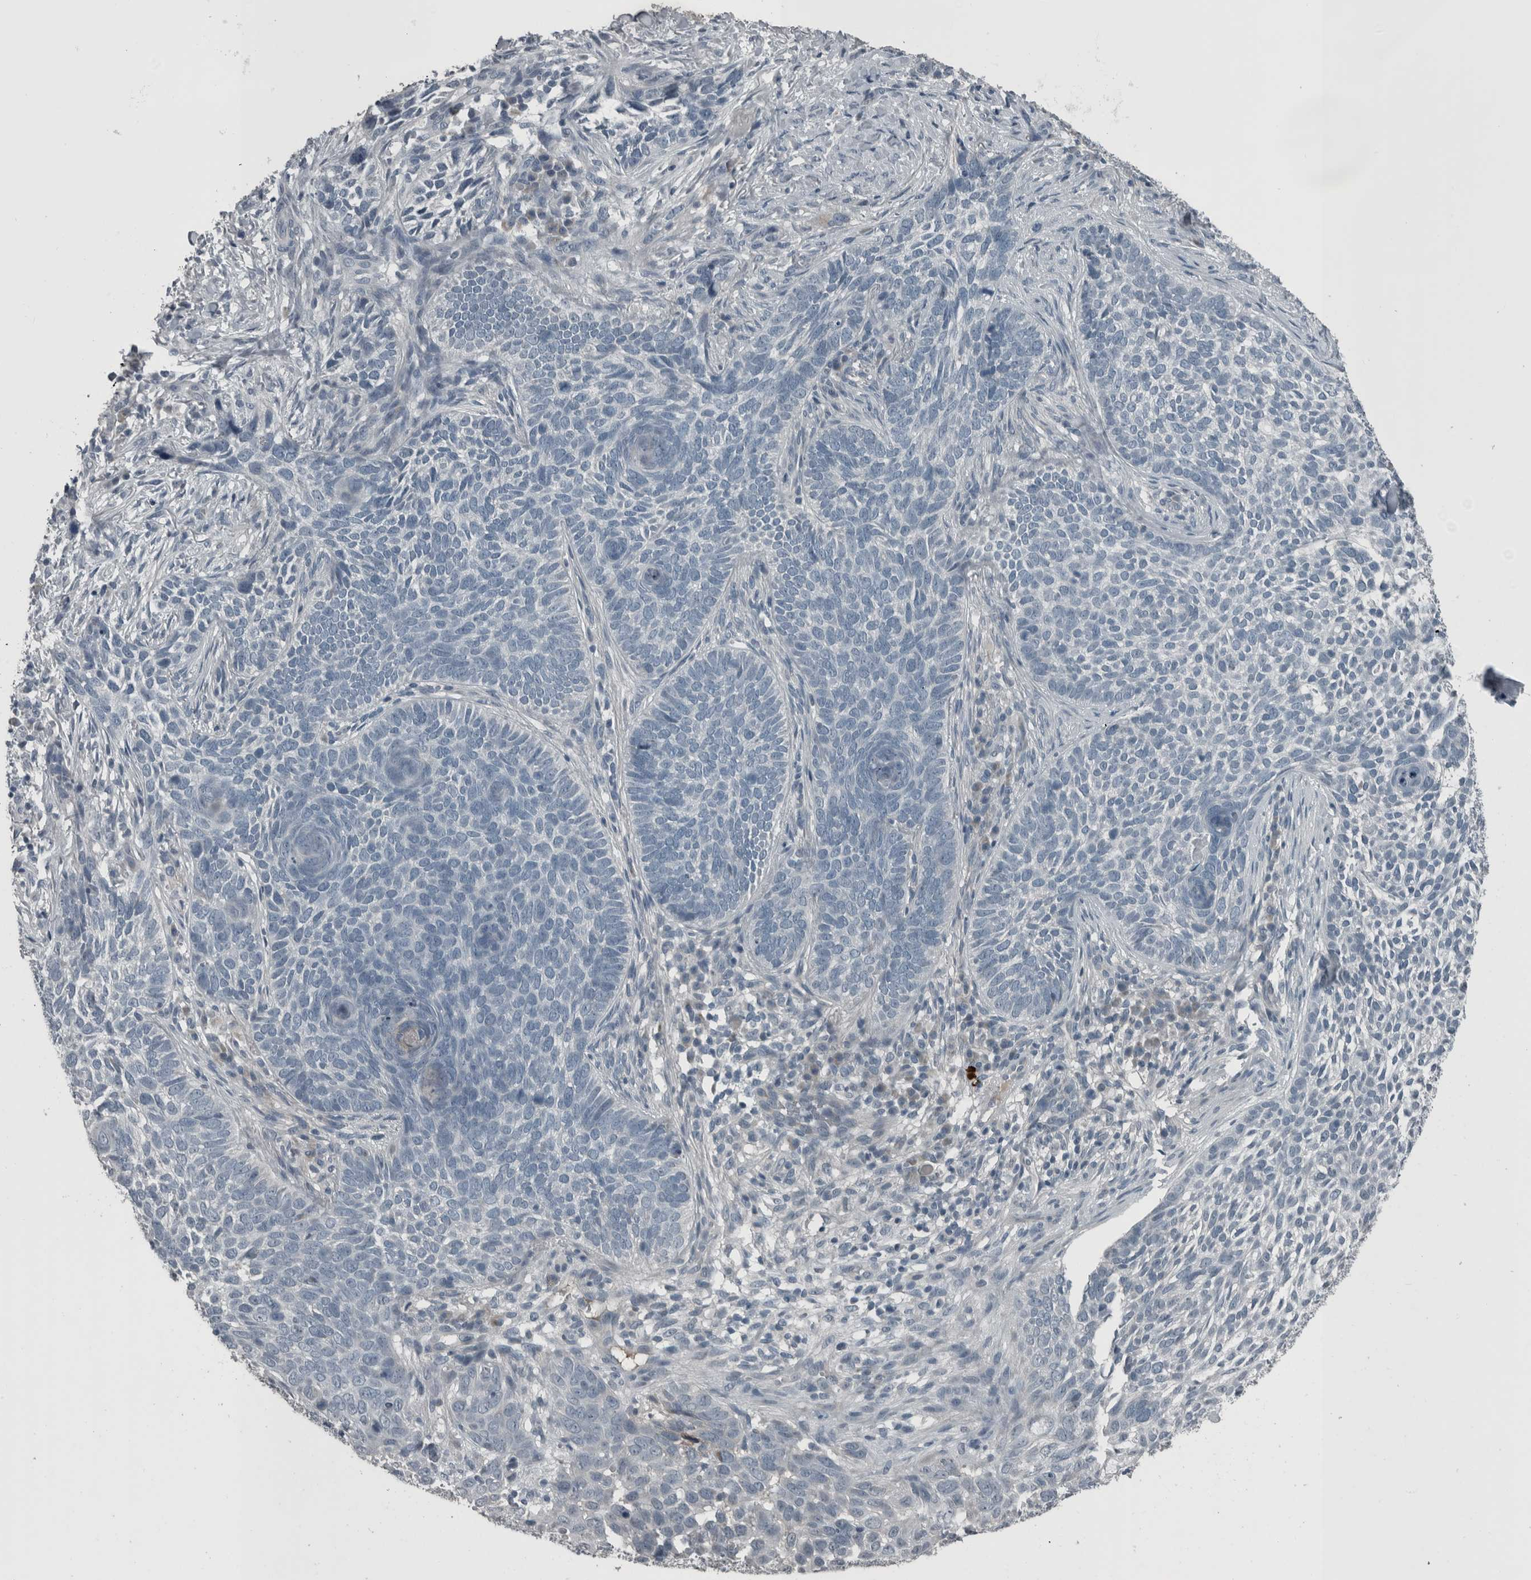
{"staining": {"intensity": "negative", "quantity": "none", "location": "none"}, "tissue": "skin cancer", "cell_type": "Tumor cells", "image_type": "cancer", "snomed": [{"axis": "morphology", "description": "Basal cell carcinoma"}, {"axis": "topography", "description": "Skin"}], "caption": "High magnification brightfield microscopy of skin cancer stained with DAB (brown) and counterstained with hematoxylin (blue): tumor cells show no significant expression.", "gene": "KRT20", "patient": {"sex": "female", "age": 64}}